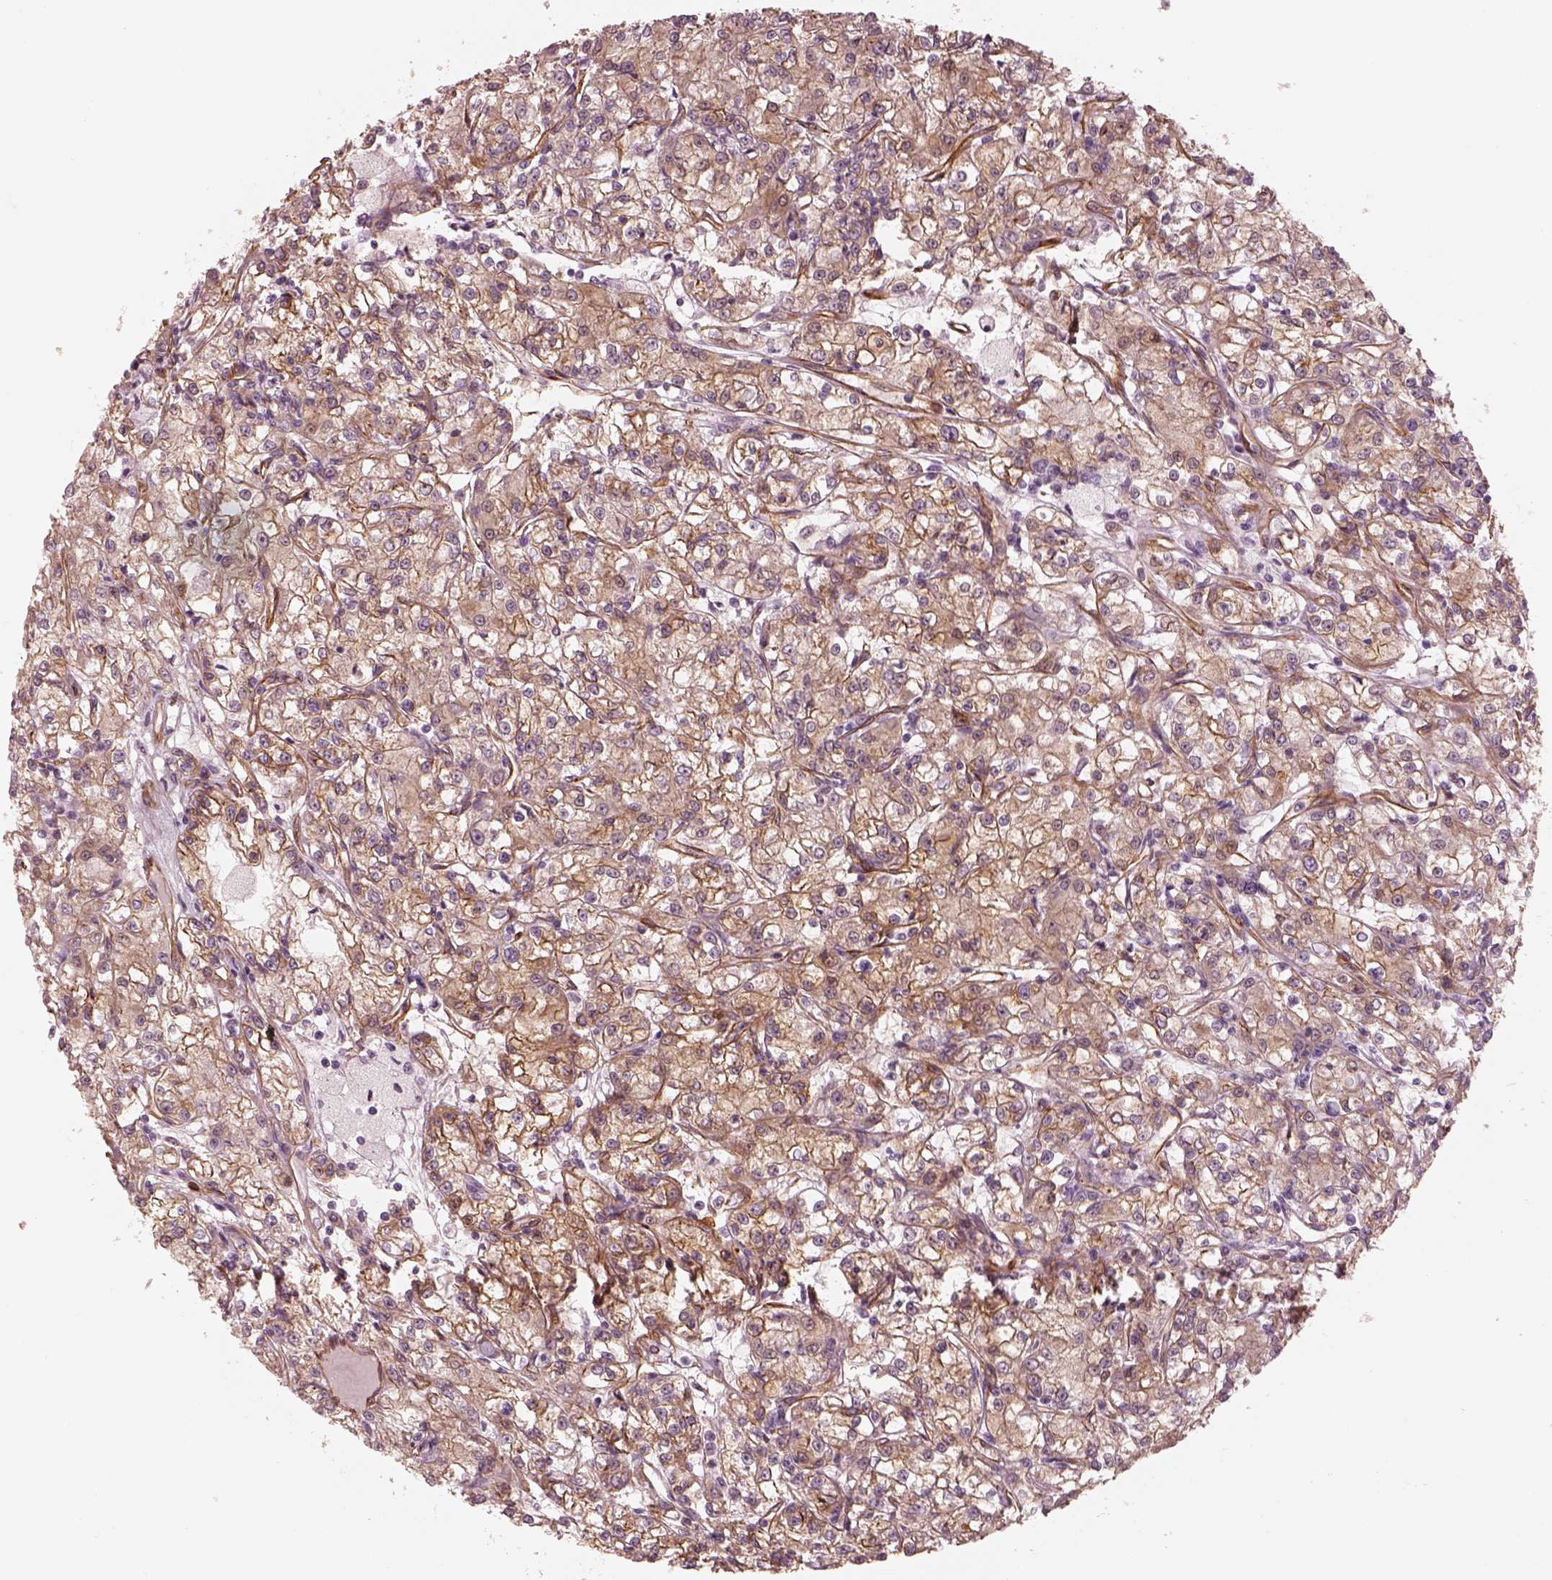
{"staining": {"intensity": "moderate", "quantity": ">75%", "location": "cytoplasmic/membranous"}, "tissue": "renal cancer", "cell_type": "Tumor cells", "image_type": "cancer", "snomed": [{"axis": "morphology", "description": "Adenocarcinoma, NOS"}, {"axis": "topography", "description": "Kidney"}], "caption": "A histopathology image showing moderate cytoplasmic/membranous positivity in about >75% of tumor cells in renal cancer, as visualized by brown immunohistochemical staining.", "gene": "CRYM", "patient": {"sex": "female", "age": 59}}